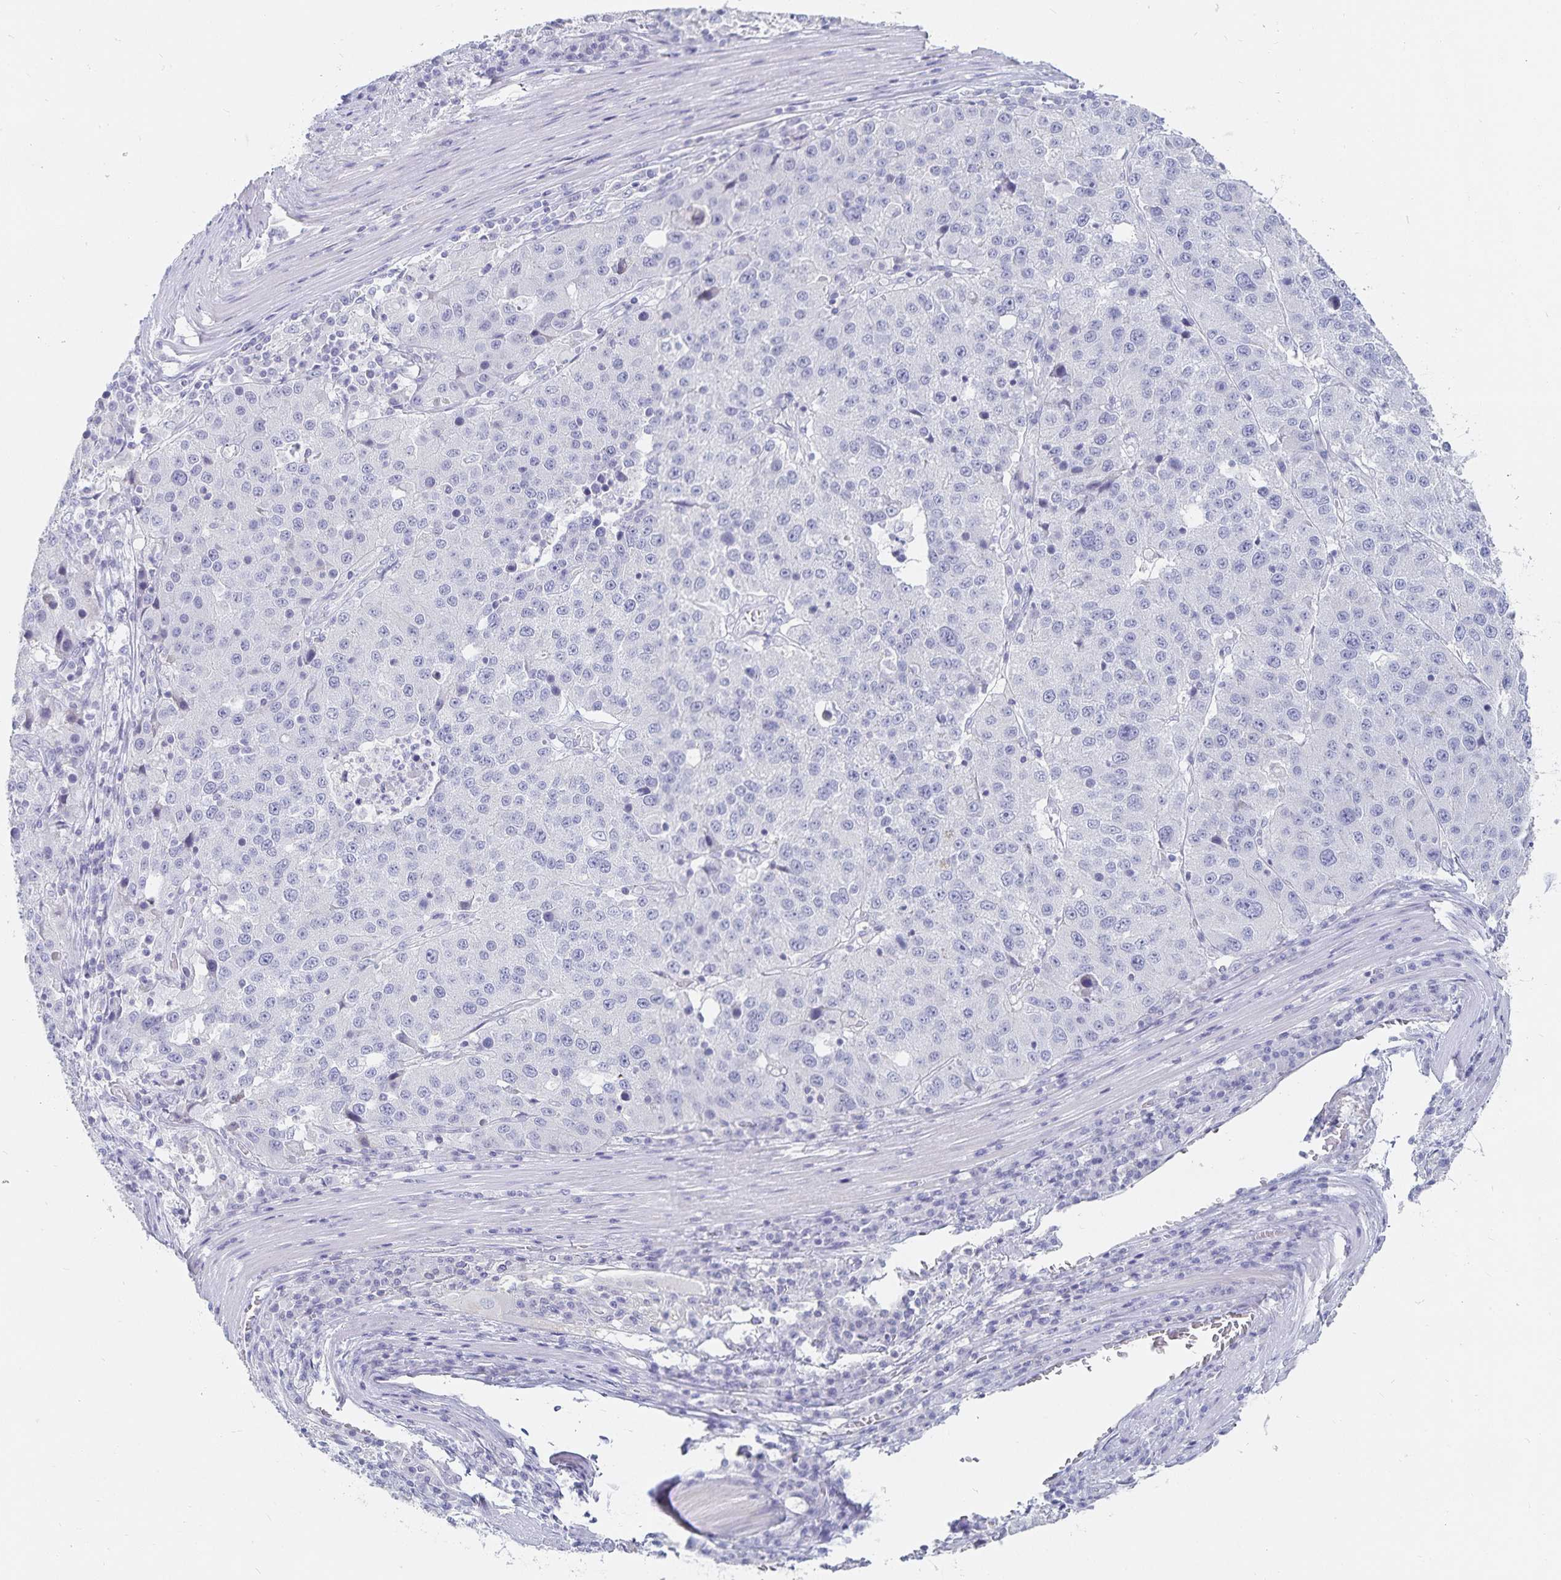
{"staining": {"intensity": "negative", "quantity": "none", "location": "none"}, "tissue": "stomach cancer", "cell_type": "Tumor cells", "image_type": "cancer", "snomed": [{"axis": "morphology", "description": "Adenocarcinoma, NOS"}, {"axis": "topography", "description": "Stomach"}], "caption": "DAB immunohistochemical staining of human stomach adenocarcinoma reveals no significant staining in tumor cells. Brightfield microscopy of immunohistochemistry (IHC) stained with DAB (brown) and hematoxylin (blue), captured at high magnification.", "gene": "SFTPA1", "patient": {"sex": "male", "age": 71}}